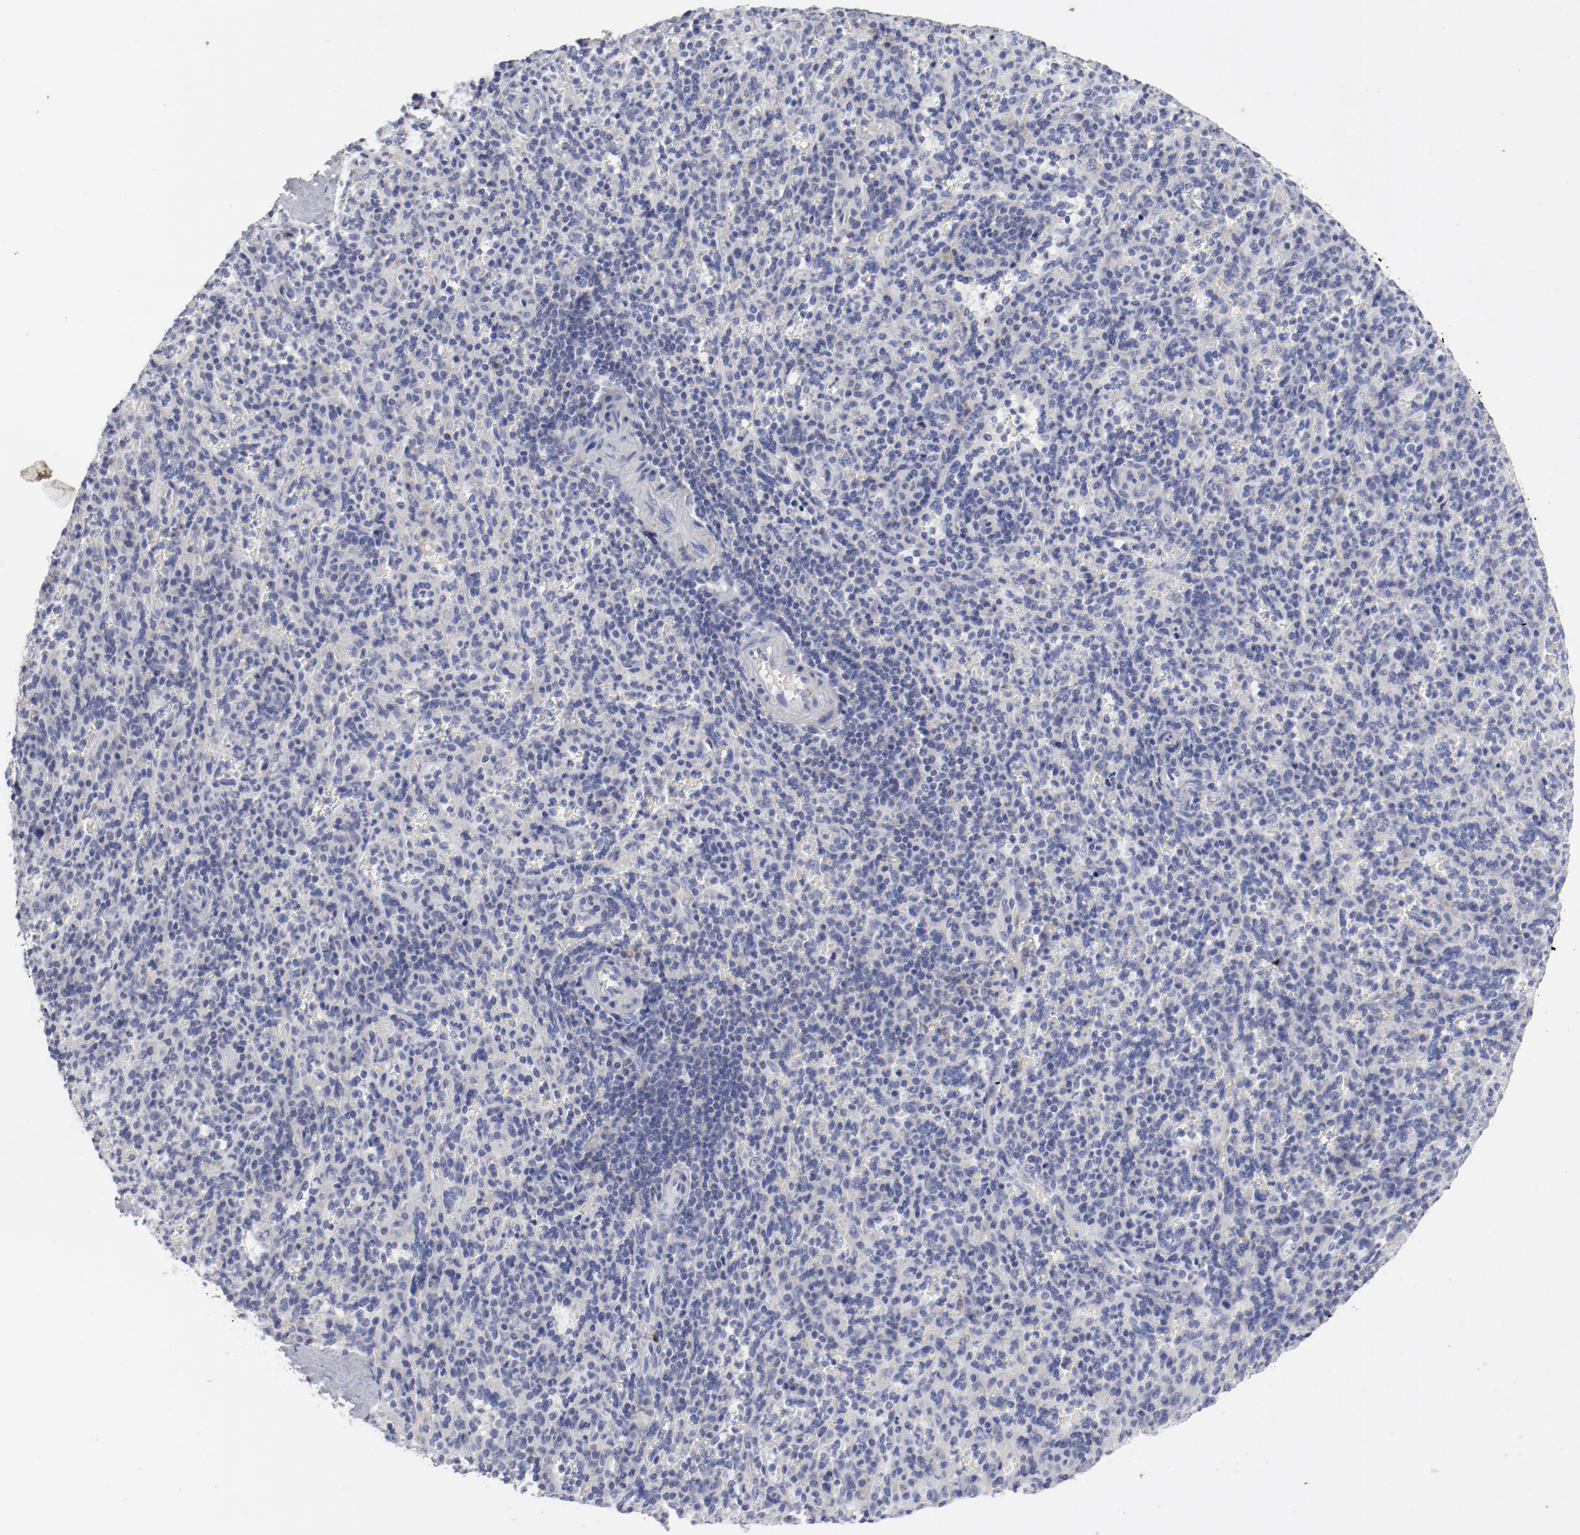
{"staining": {"intensity": "negative", "quantity": "none", "location": "none"}, "tissue": "spleen", "cell_type": "Cells in red pulp", "image_type": "normal", "snomed": [{"axis": "morphology", "description": "Normal tissue, NOS"}, {"axis": "topography", "description": "Spleen"}], "caption": "The photomicrograph demonstrates no significant positivity in cells in red pulp of spleen. (DAB (3,3'-diaminobenzidine) immunohistochemistry visualized using brightfield microscopy, high magnification).", "gene": "TSPAN6", "patient": {"sex": "male", "age": 36}}